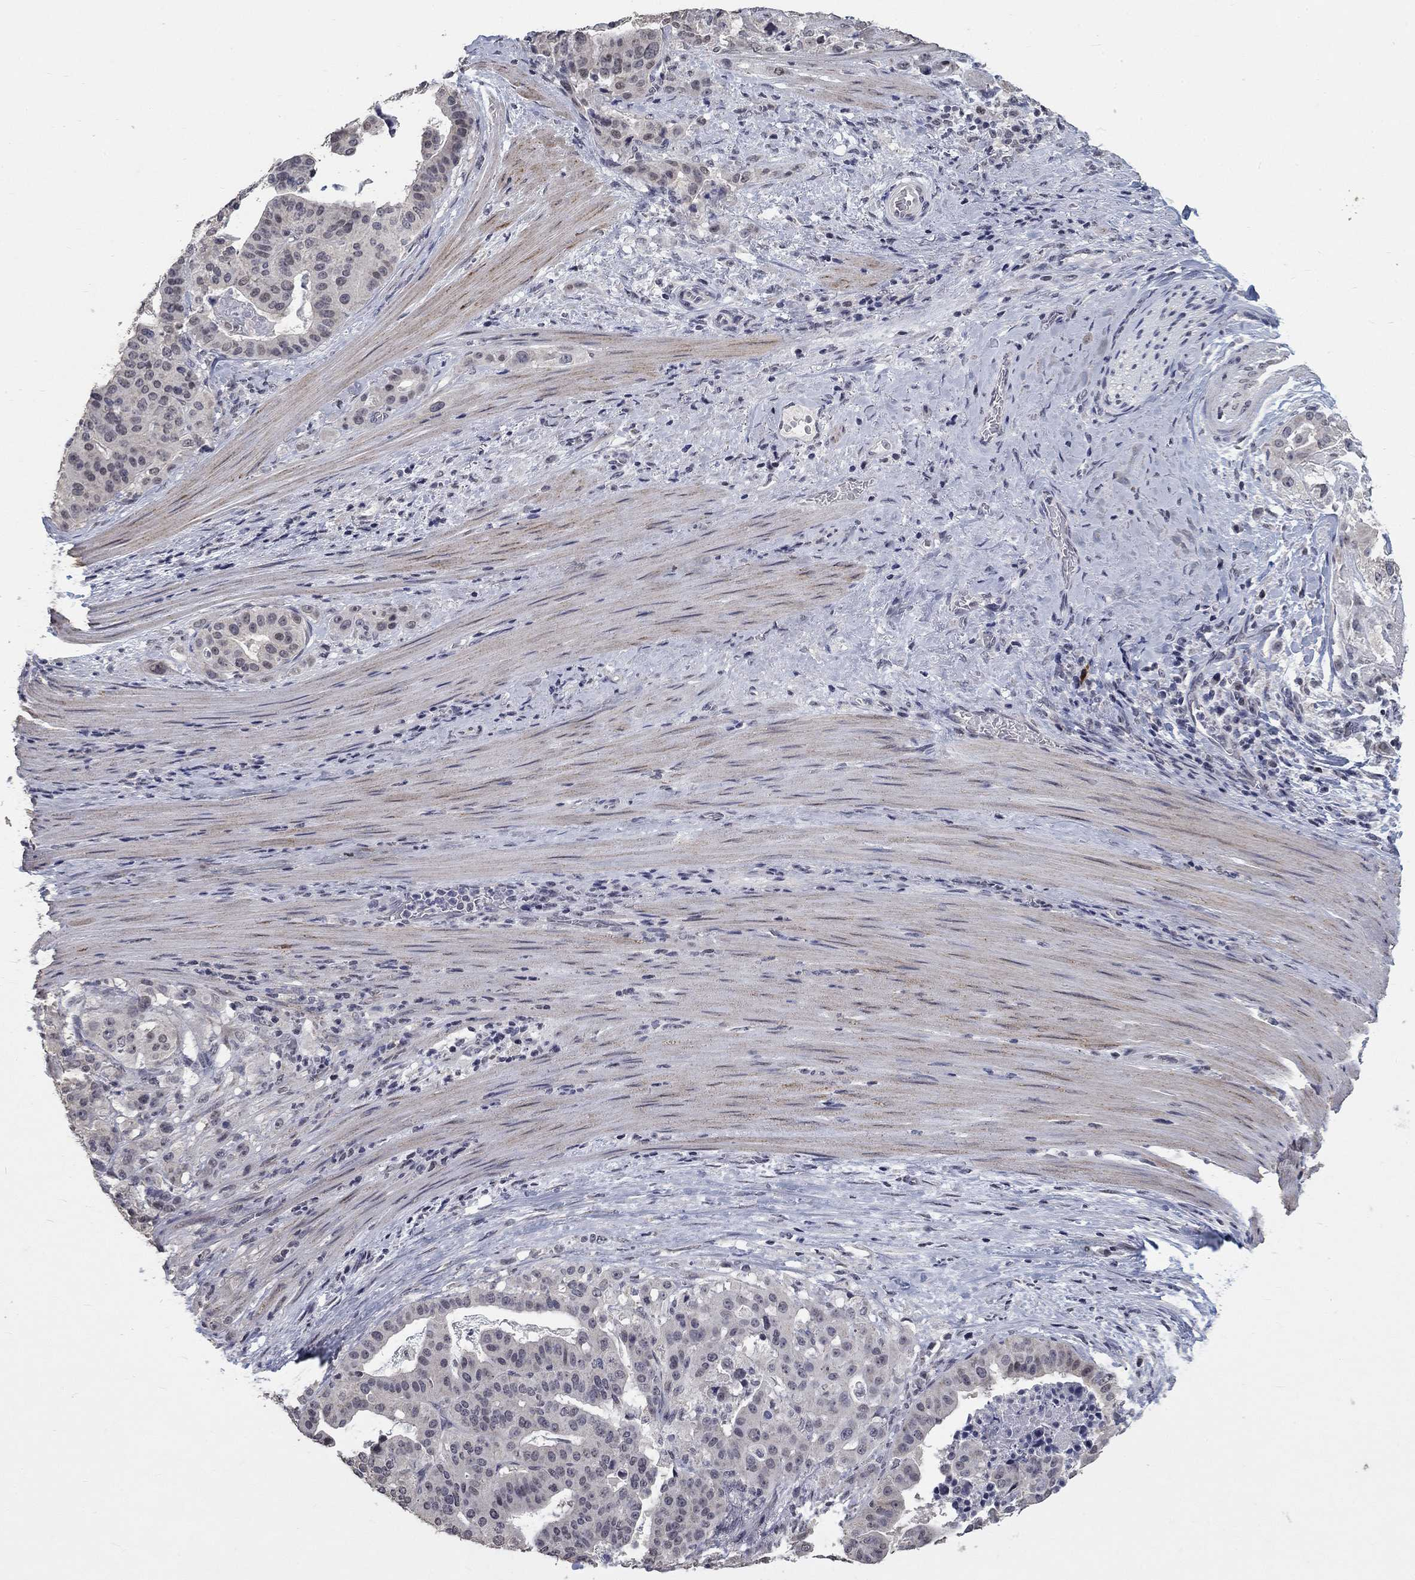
{"staining": {"intensity": "negative", "quantity": "none", "location": "none"}, "tissue": "stomach cancer", "cell_type": "Tumor cells", "image_type": "cancer", "snomed": [{"axis": "morphology", "description": "Adenocarcinoma, NOS"}, {"axis": "topography", "description": "Stomach"}], "caption": "Adenocarcinoma (stomach) was stained to show a protein in brown. There is no significant expression in tumor cells. Brightfield microscopy of IHC stained with DAB (3,3'-diaminobenzidine) (brown) and hematoxylin (blue), captured at high magnification.", "gene": "SPATA33", "patient": {"sex": "male", "age": 48}}